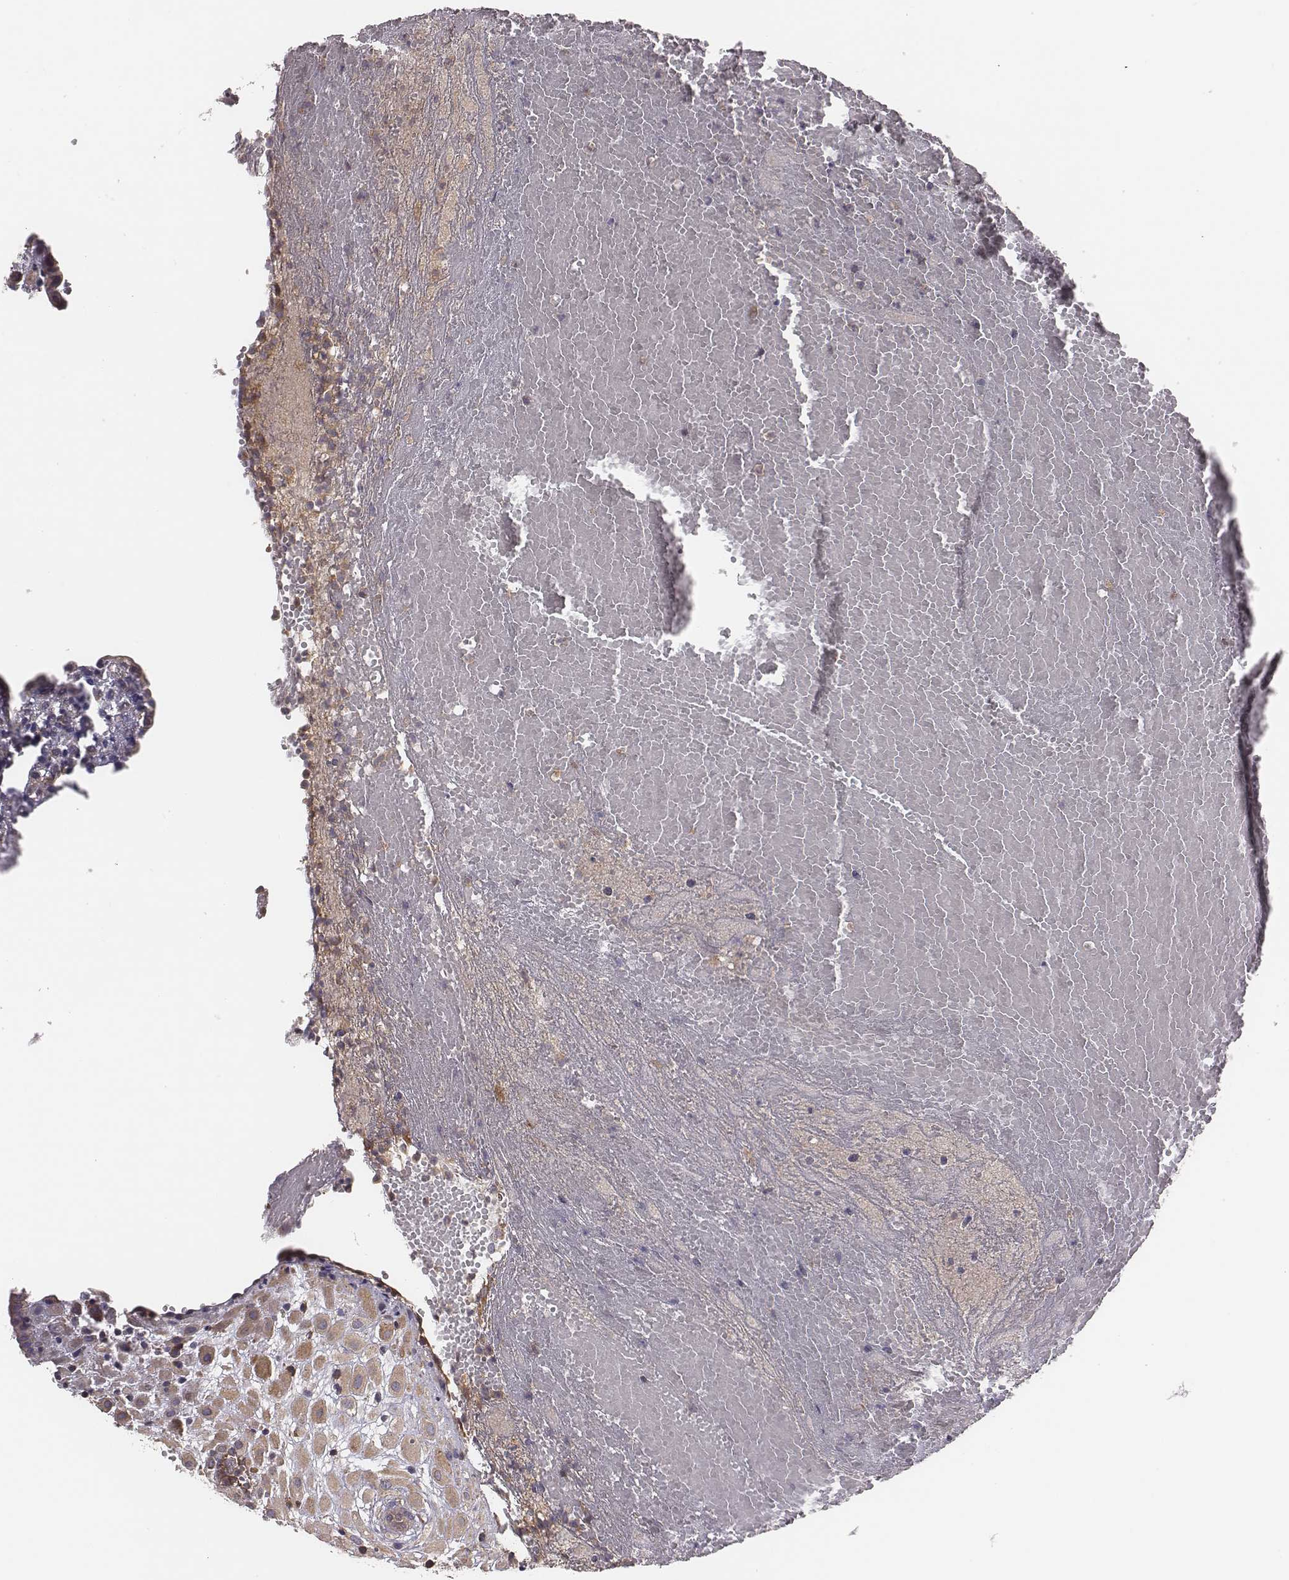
{"staining": {"intensity": "strong", "quantity": "25%-75%", "location": "cytoplasmic/membranous"}, "tissue": "placenta", "cell_type": "Decidual cells", "image_type": "normal", "snomed": [{"axis": "morphology", "description": "Normal tissue, NOS"}, {"axis": "topography", "description": "Placenta"}], "caption": "This histopathology image displays normal placenta stained with immunohistochemistry to label a protein in brown. The cytoplasmic/membranous of decidual cells show strong positivity for the protein. Nuclei are counter-stained blue.", "gene": "CAD", "patient": {"sex": "female", "age": 24}}